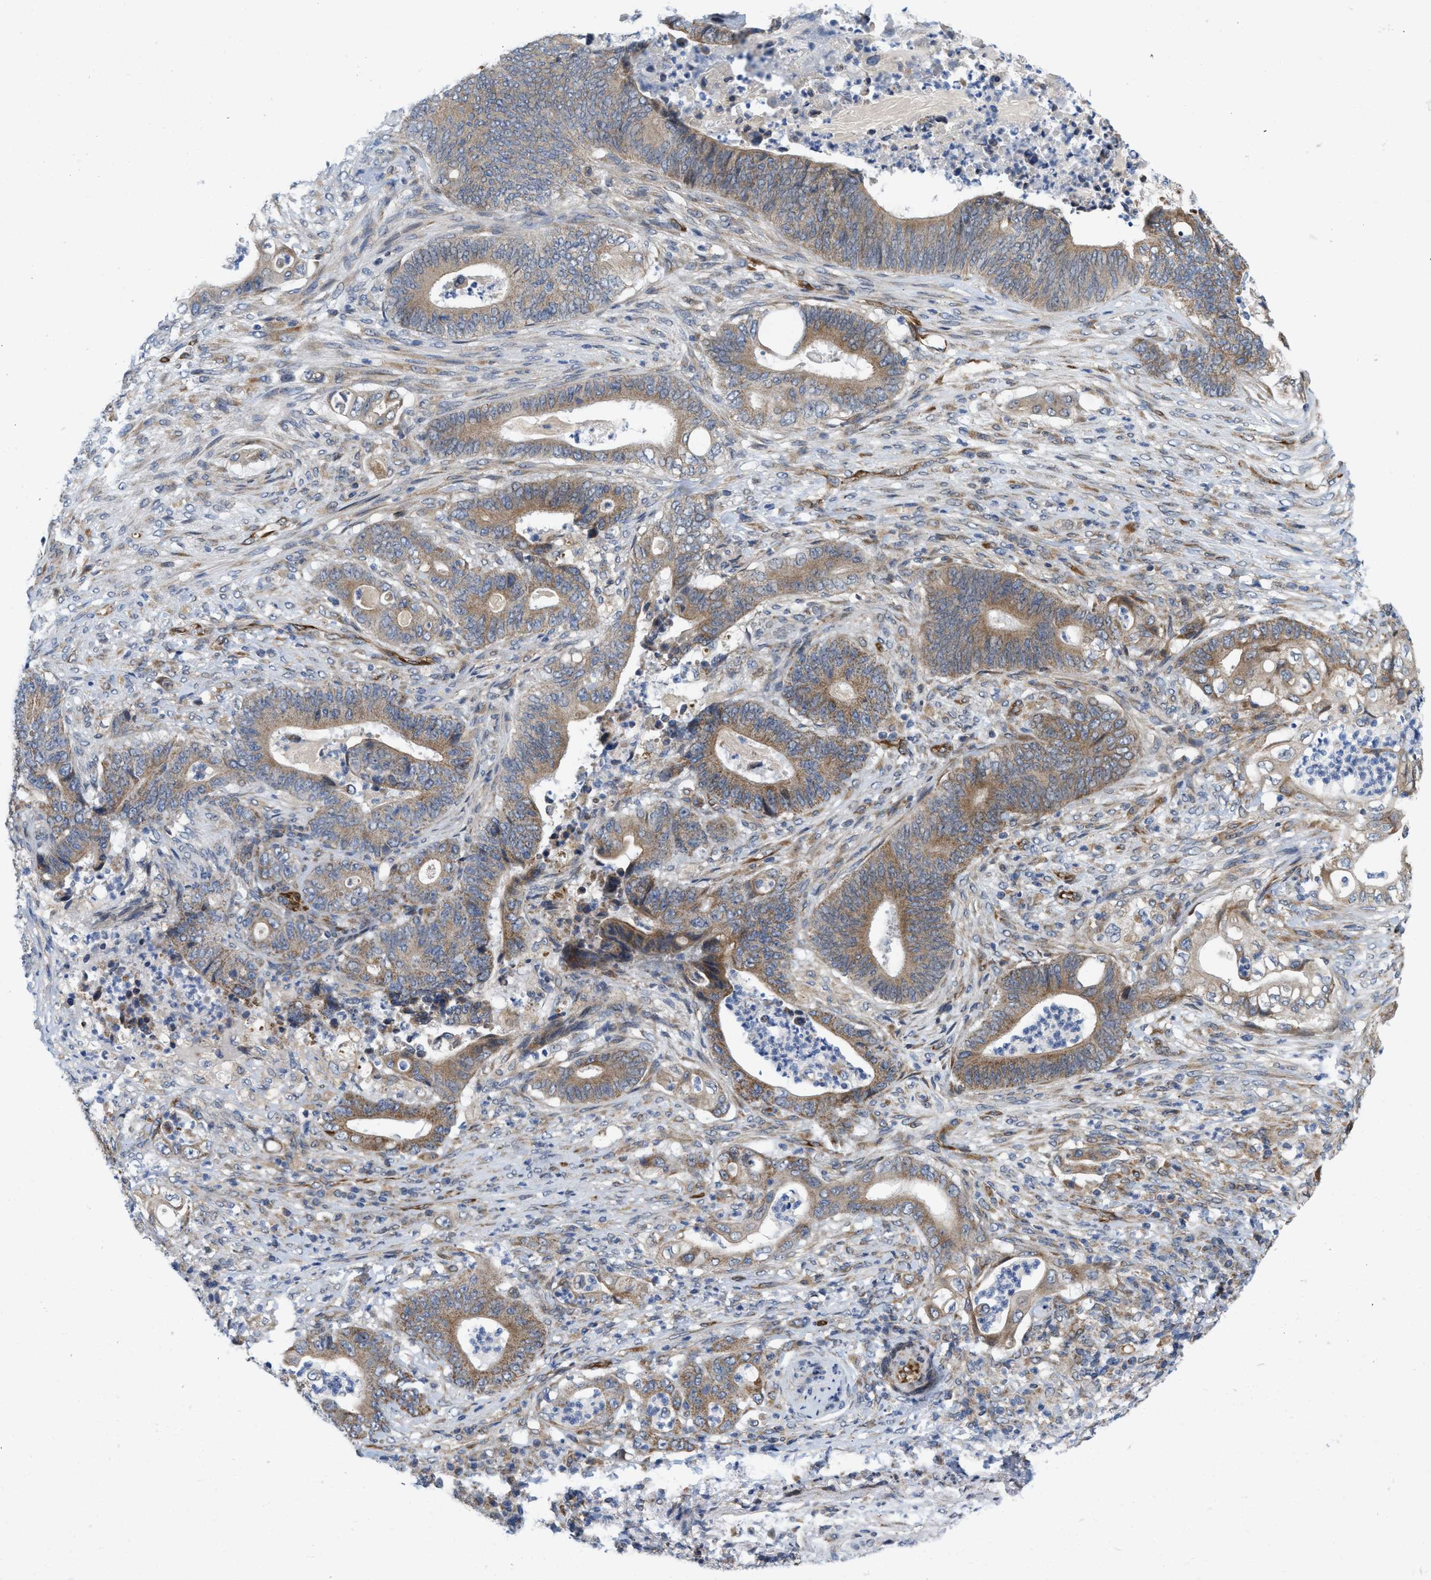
{"staining": {"intensity": "moderate", "quantity": ">75%", "location": "cytoplasmic/membranous"}, "tissue": "stomach cancer", "cell_type": "Tumor cells", "image_type": "cancer", "snomed": [{"axis": "morphology", "description": "Adenocarcinoma, NOS"}, {"axis": "topography", "description": "Stomach"}], "caption": "An image showing moderate cytoplasmic/membranous expression in approximately >75% of tumor cells in stomach cancer (adenocarcinoma), as visualized by brown immunohistochemical staining.", "gene": "EOGT", "patient": {"sex": "female", "age": 73}}